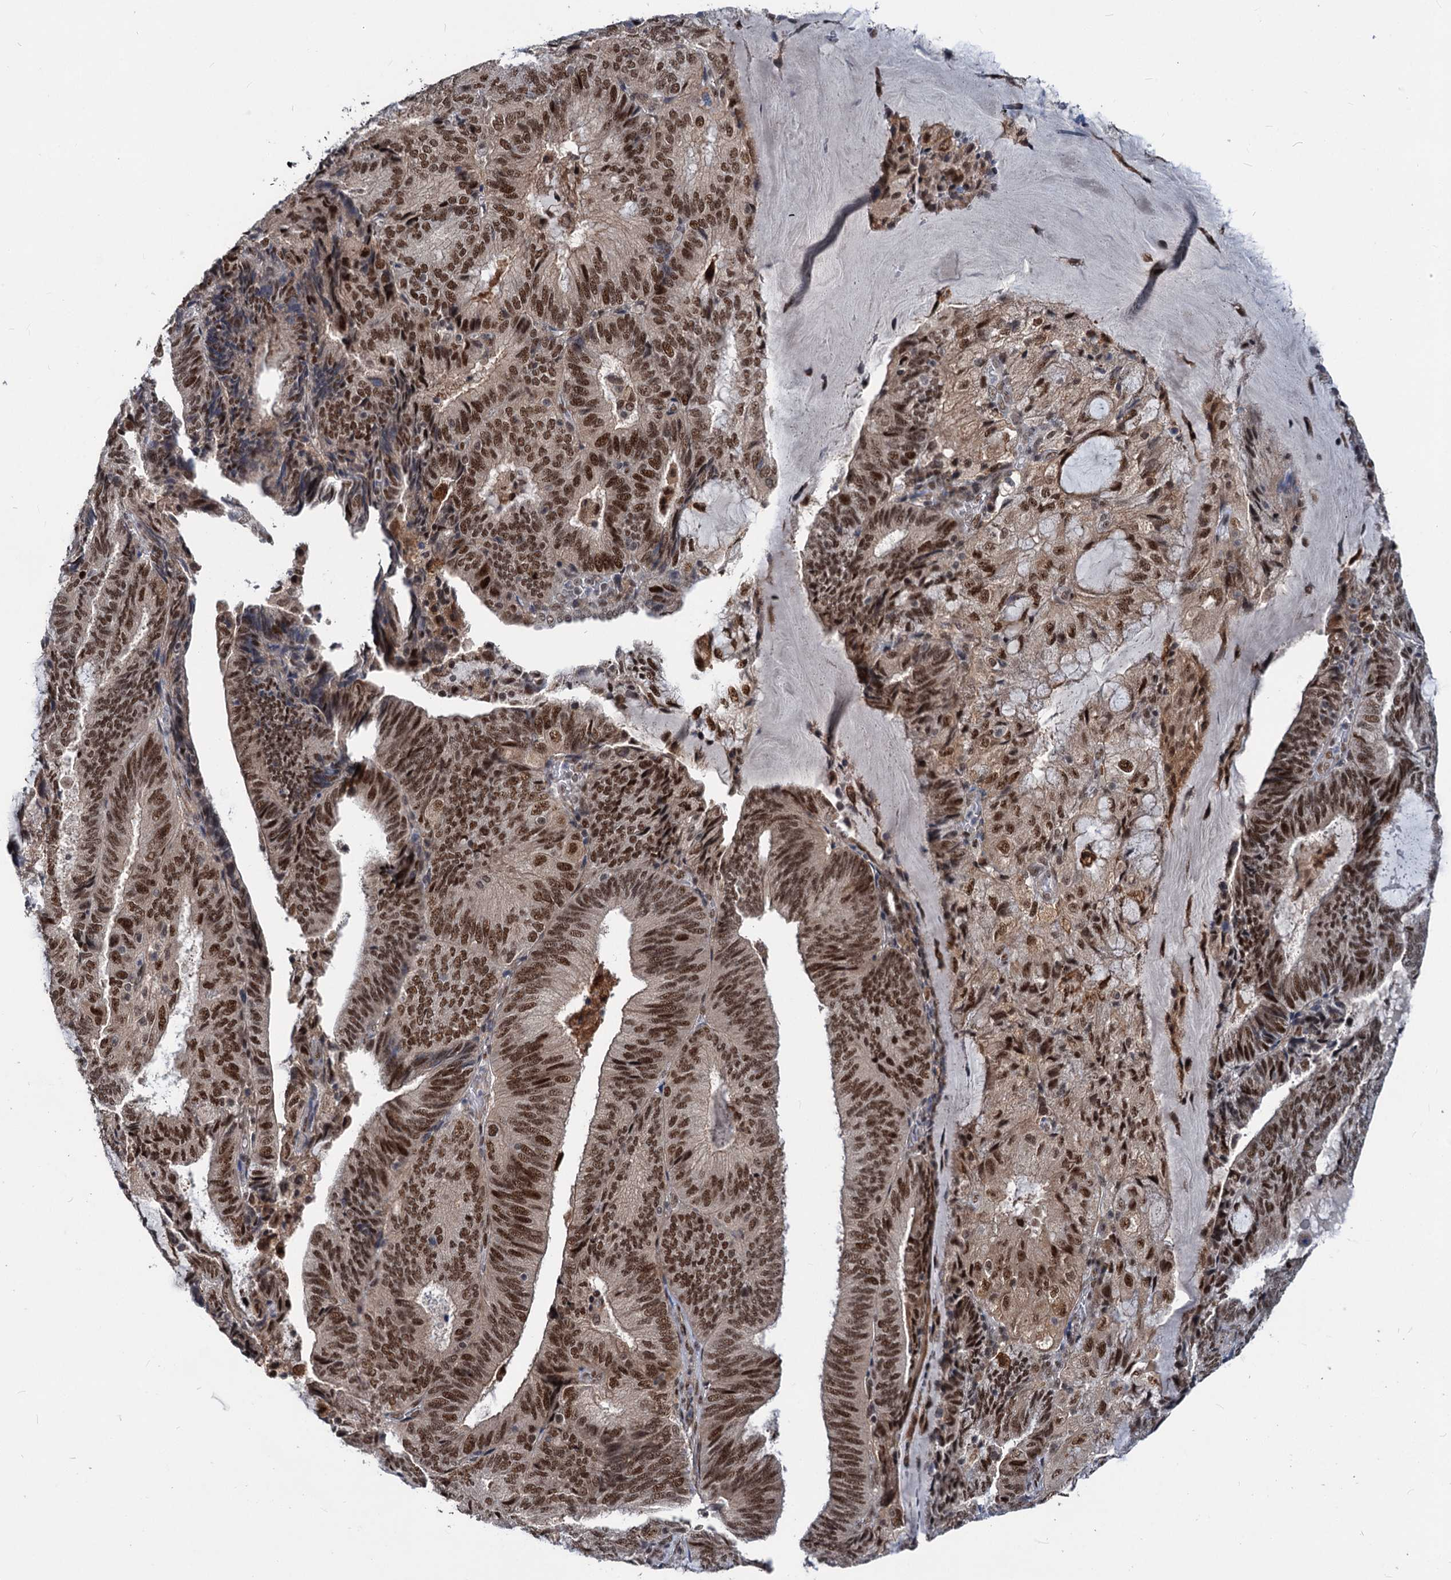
{"staining": {"intensity": "moderate", "quantity": ">75%", "location": "nuclear"}, "tissue": "endometrial cancer", "cell_type": "Tumor cells", "image_type": "cancer", "snomed": [{"axis": "morphology", "description": "Adenocarcinoma, NOS"}, {"axis": "topography", "description": "Endometrium"}], "caption": "Endometrial adenocarcinoma stained with DAB (3,3'-diaminobenzidine) immunohistochemistry displays medium levels of moderate nuclear positivity in about >75% of tumor cells.", "gene": "PHF8", "patient": {"sex": "female", "age": 81}}